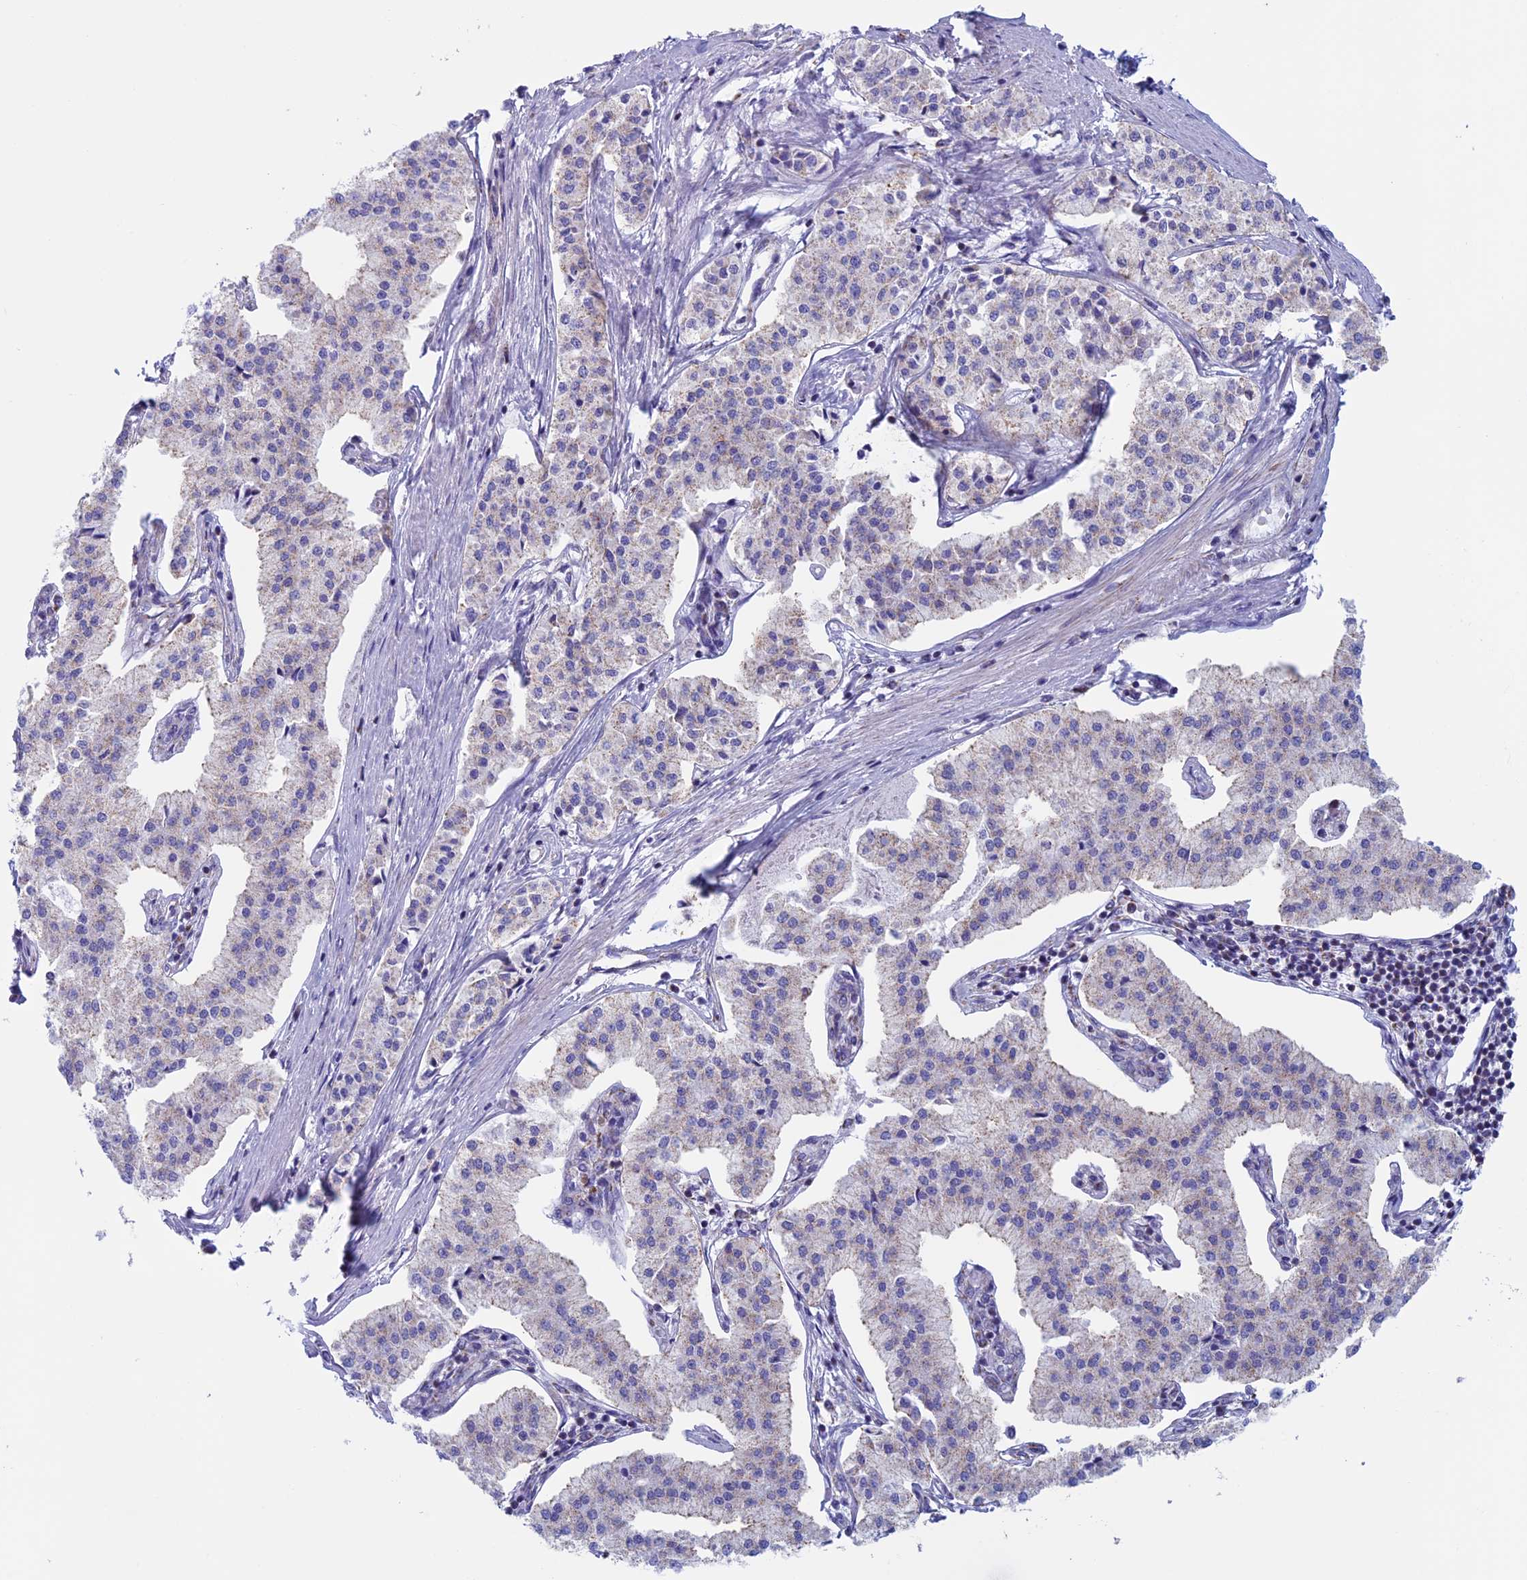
{"staining": {"intensity": "negative", "quantity": "none", "location": "none"}, "tissue": "pancreatic cancer", "cell_type": "Tumor cells", "image_type": "cancer", "snomed": [{"axis": "morphology", "description": "Adenocarcinoma, NOS"}, {"axis": "topography", "description": "Pancreas"}], "caption": "This is a image of IHC staining of pancreatic cancer, which shows no positivity in tumor cells.", "gene": "NDUFB9", "patient": {"sex": "female", "age": 50}}